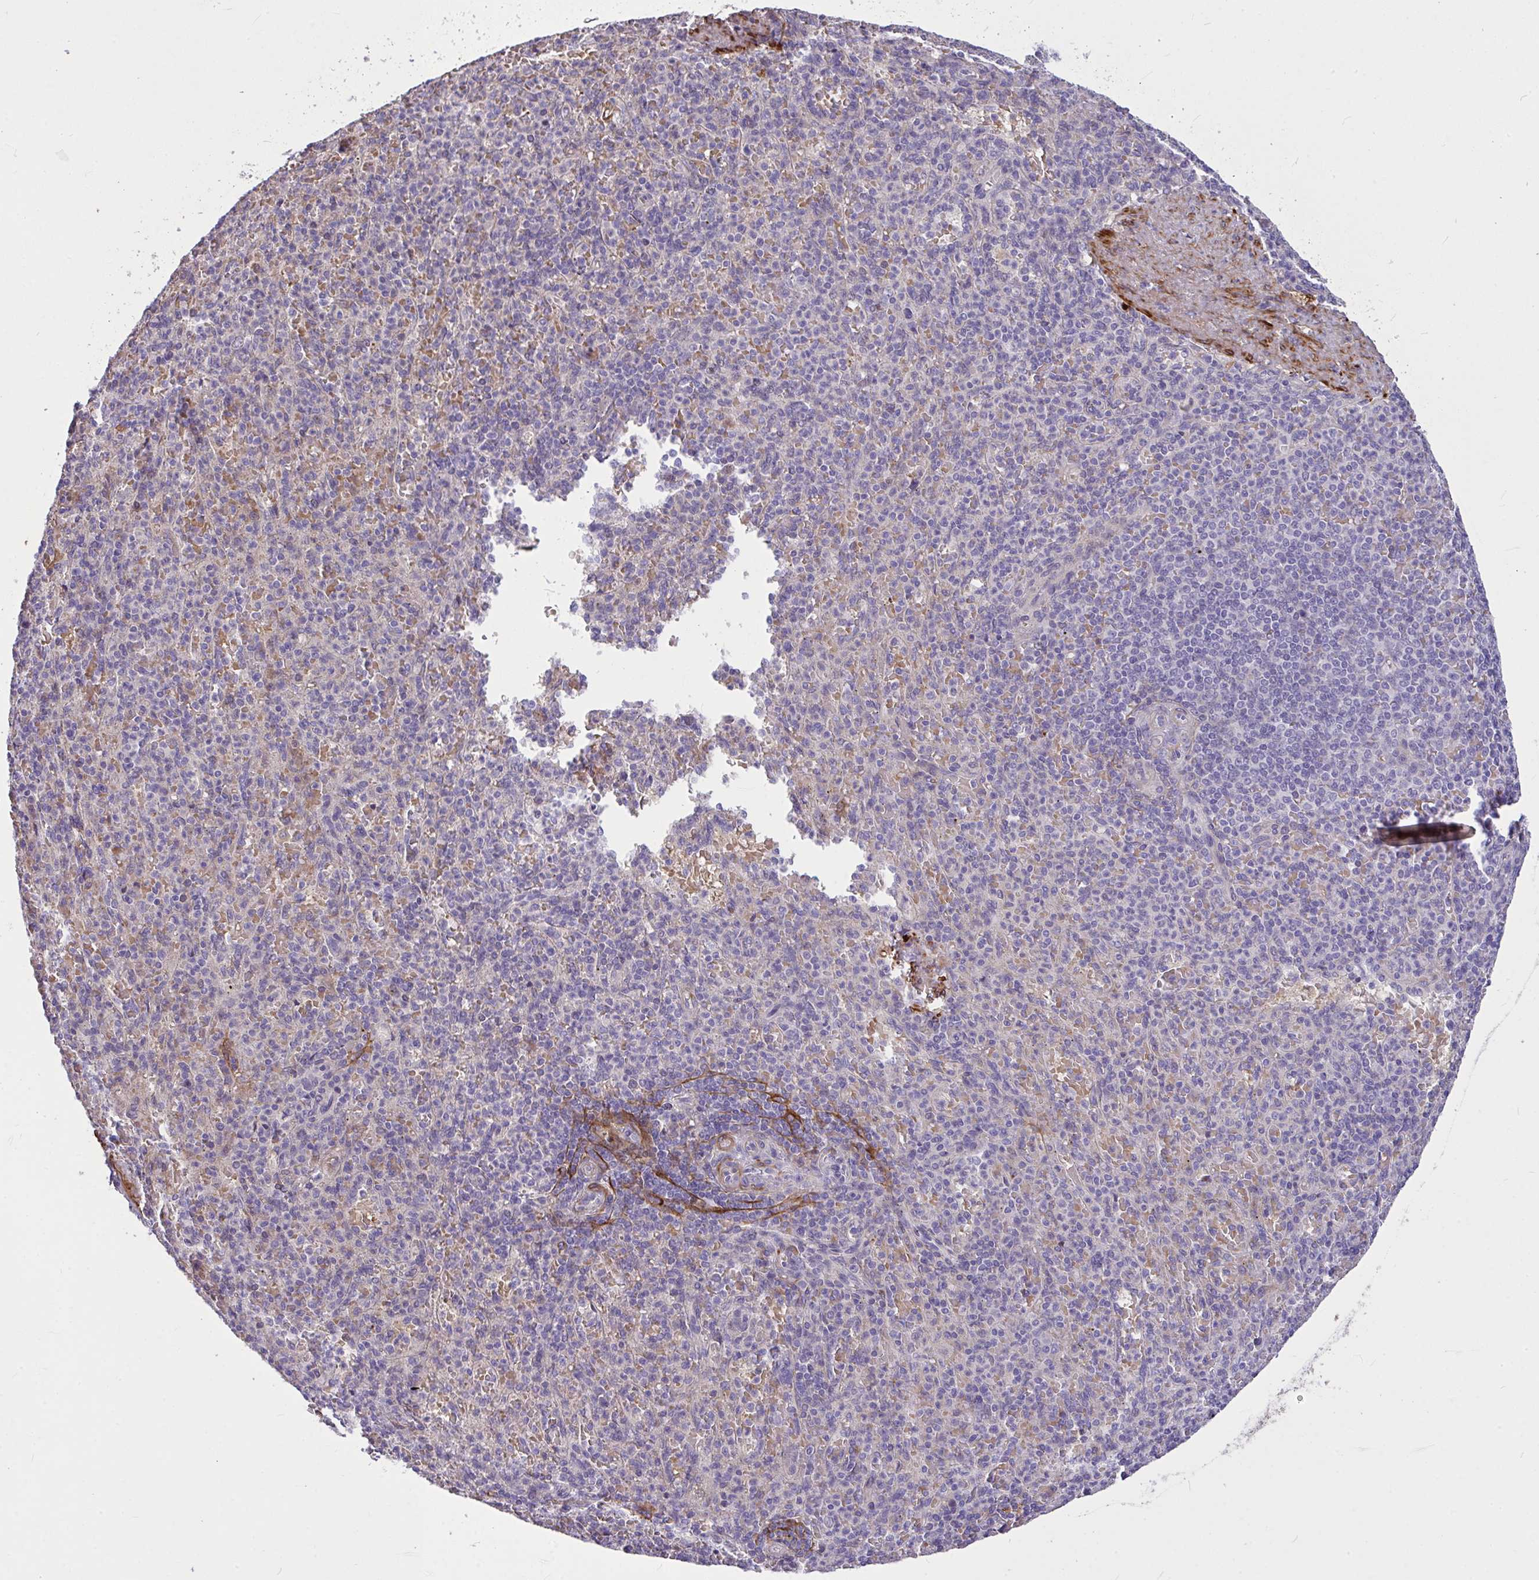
{"staining": {"intensity": "negative", "quantity": "none", "location": "none"}, "tissue": "spleen", "cell_type": "Cells in red pulp", "image_type": "normal", "snomed": [{"axis": "morphology", "description": "Normal tissue, NOS"}, {"axis": "topography", "description": "Spleen"}], "caption": "Photomicrograph shows no significant protein staining in cells in red pulp of unremarkable spleen. (Brightfield microscopy of DAB immunohistochemistry (IHC) at high magnification).", "gene": "MOCS1", "patient": {"sex": "female", "age": 74}}